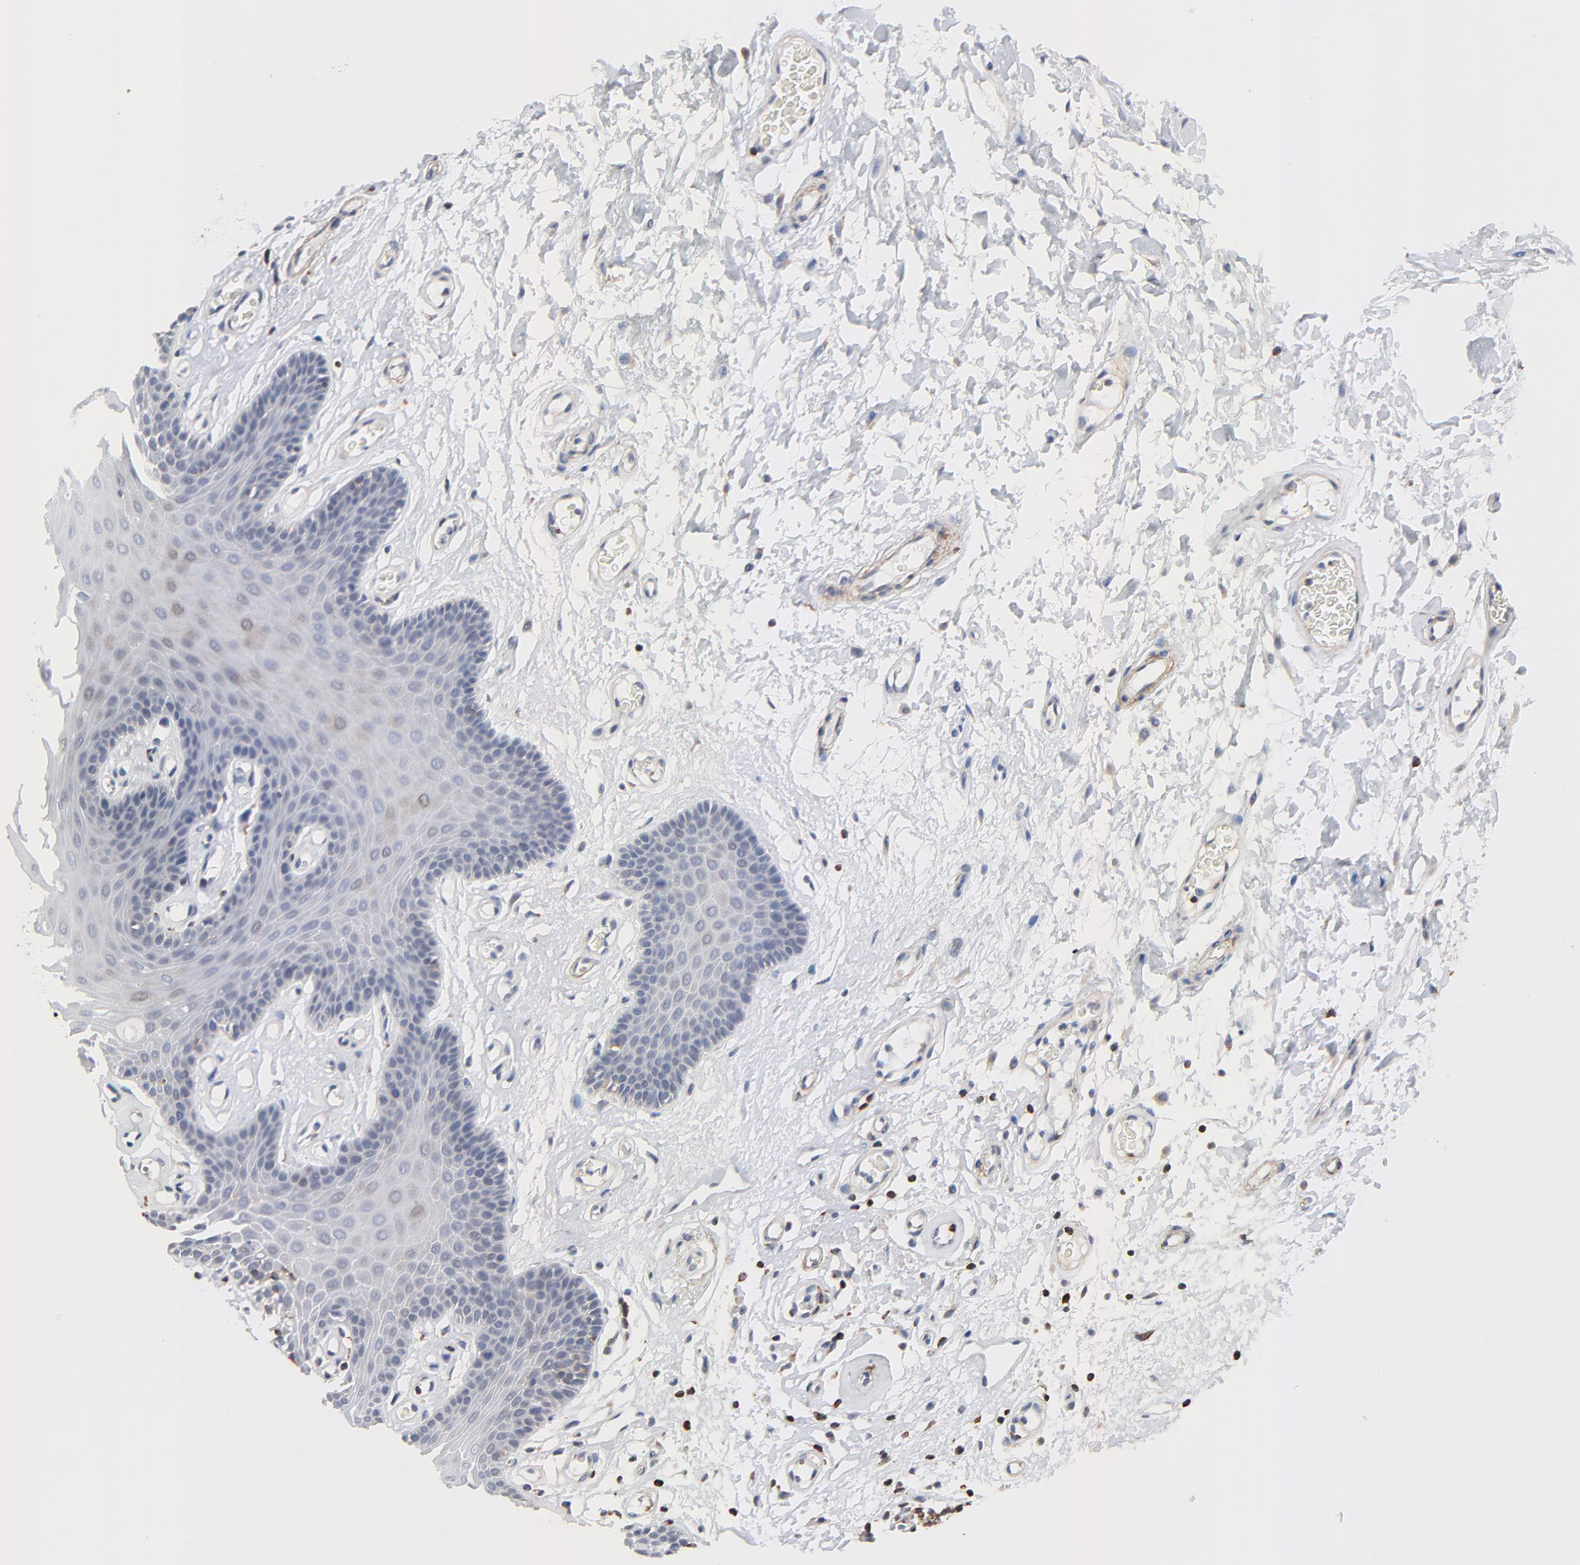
{"staining": {"intensity": "weak", "quantity": "<25%", "location": "cytoplasmic/membranous"}, "tissue": "oral mucosa", "cell_type": "Squamous epithelial cells", "image_type": "normal", "snomed": [{"axis": "morphology", "description": "Normal tissue, NOS"}, {"axis": "morphology", "description": "Squamous cell carcinoma, NOS"}, {"axis": "topography", "description": "Skeletal muscle"}, {"axis": "topography", "description": "Oral tissue"}, {"axis": "topography", "description": "Head-Neck"}], "caption": "Squamous epithelial cells show no significant protein positivity in benign oral mucosa. The staining was performed using DAB to visualize the protein expression in brown, while the nuclei were stained in blue with hematoxylin (Magnification: 20x).", "gene": "SKAP1", "patient": {"sex": "male", "age": 71}}